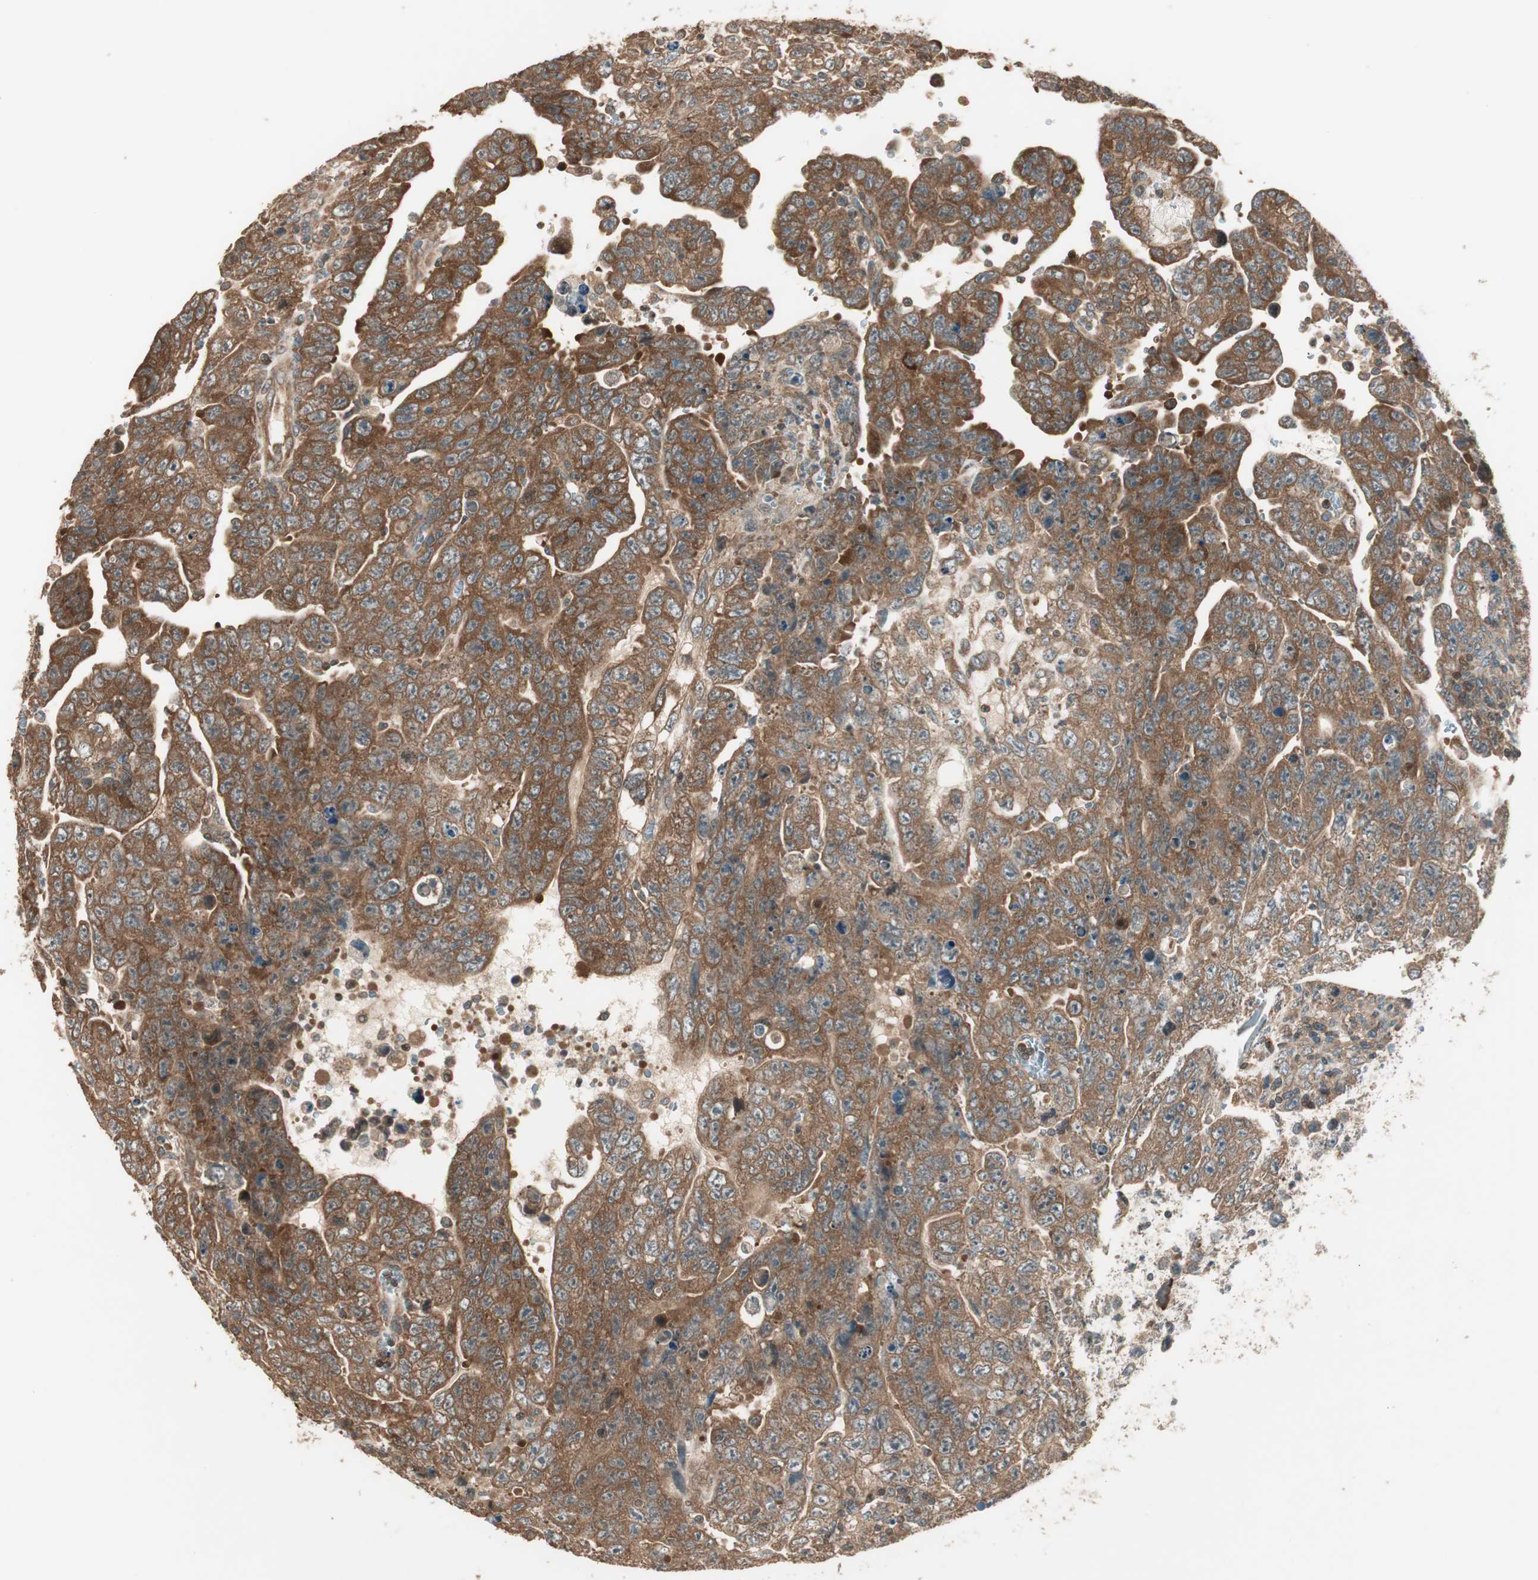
{"staining": {"intensity": "strong", "quantity": ">75%", "location": "cytoplasmic/membranous"}, "tissue": "testis cancer", "cell_type": "Tumor cells", "image_type": "cancer", "snomed": [{"axis": "morphology", "description": "Carcinoma, Embryonal, NOS"}, {"axis": "topography", "description": "Testis"}], "caption": "A histopathology image of testis embryonal carcinoma stained for a protein shows strong cytoplasmic/membranous brown staining in tumor cells.", "gene": "CNOT4", "patient": {"sex": "male", "age": 28}}